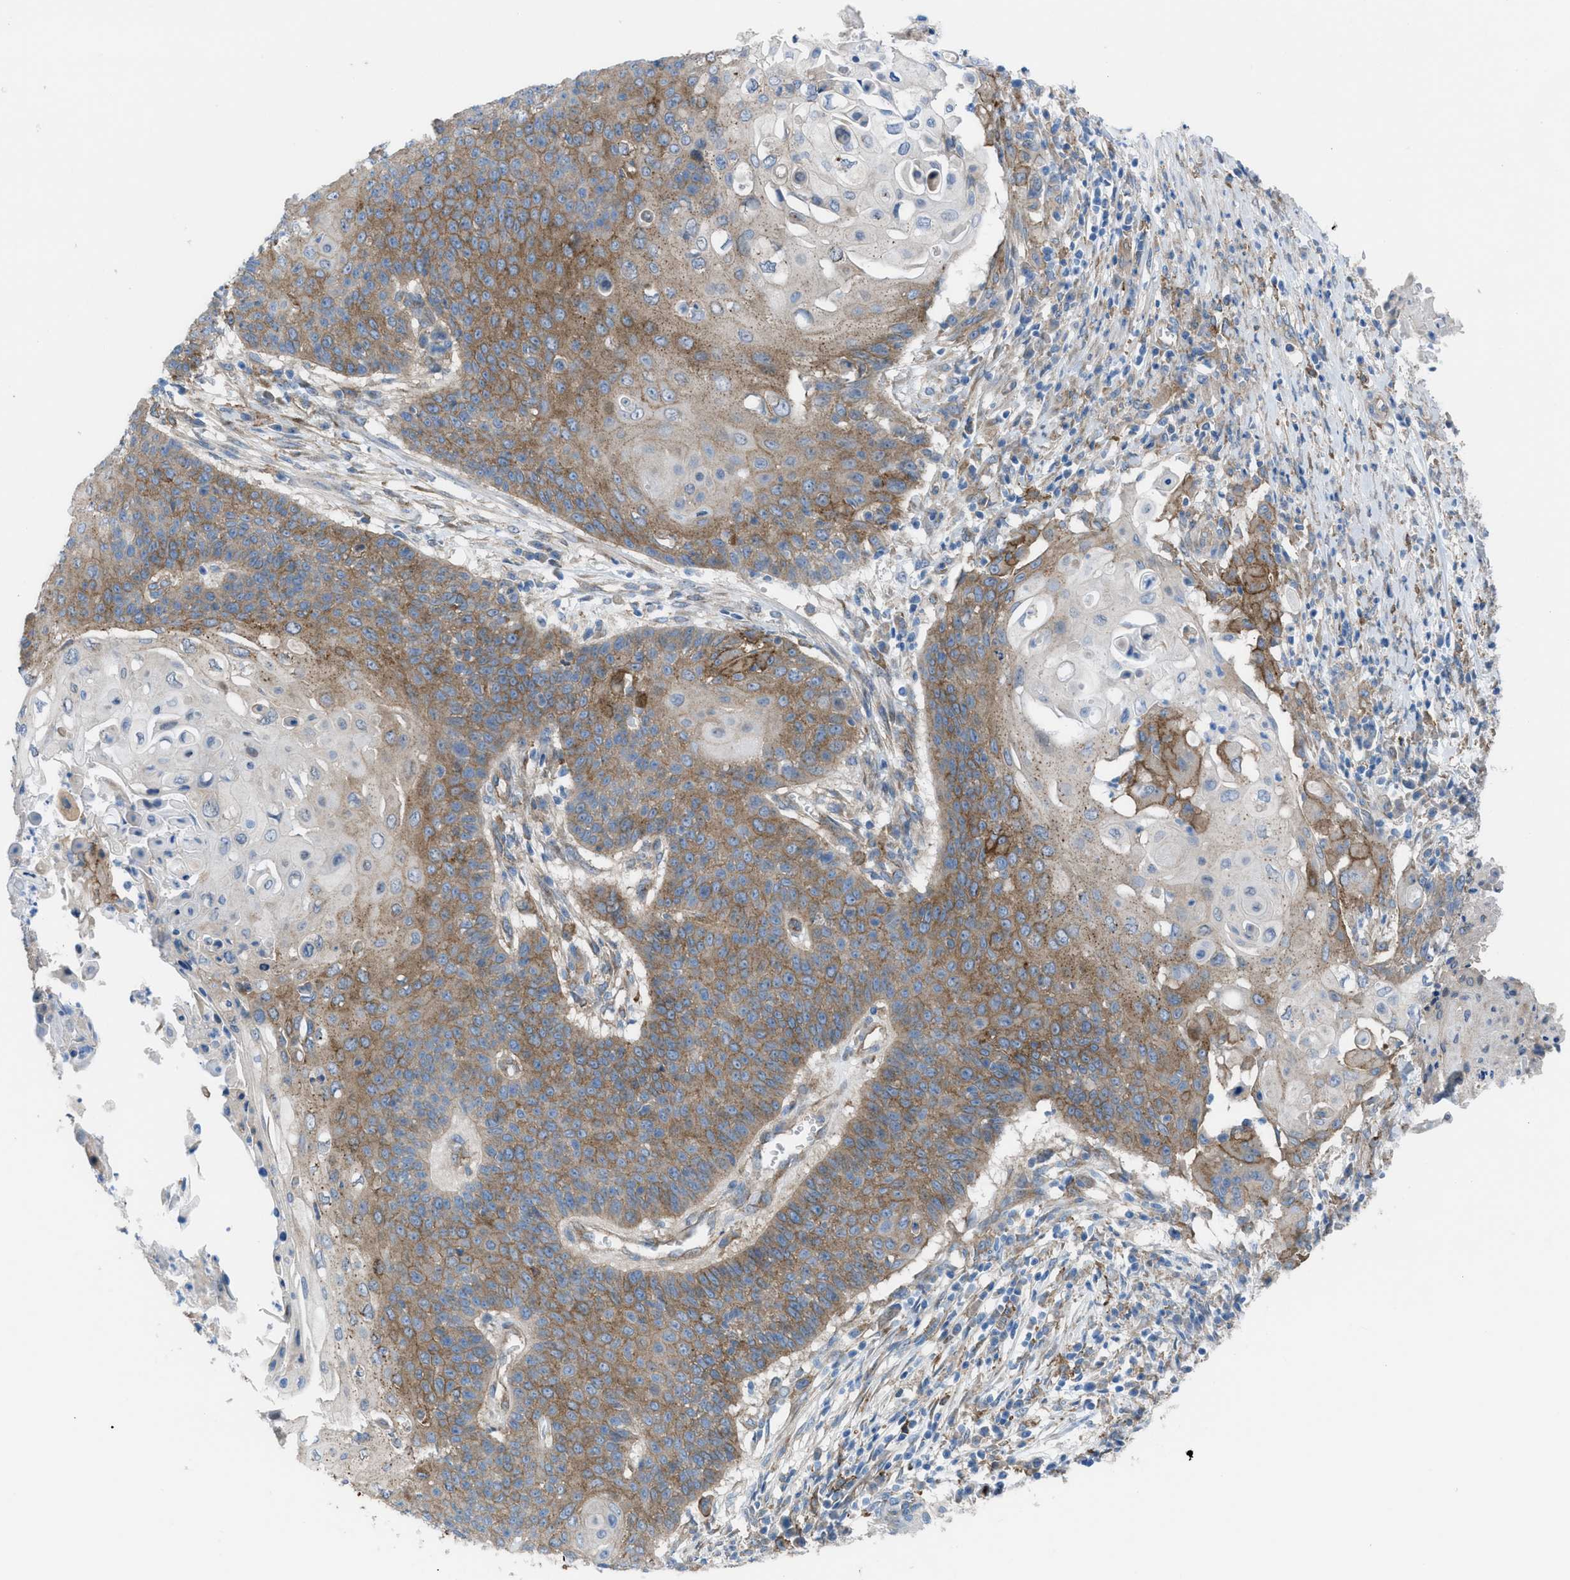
{"staining": {"intensity": "moderate", "quantity": ">75%", "location": "cytoplasmic/membranous"}, "tissue": "cervical cancer", "cell_type": "Tumor cells", "image_type": "cancer", "snomed": [{"axis": "morphology", "description": "Squamous cell carcinoma, NOS"}, {"axis": "topography", "description": "Cervix"}], "caption": "About >75% of tumor cells in squamous cell carcinoma (cervical) display moderate cytoplasmic/membranous protein expression as visualized by brown immunohistochemical staining.", "gene": "EGFR", "patient": {"sex": "female", "age": 39}}